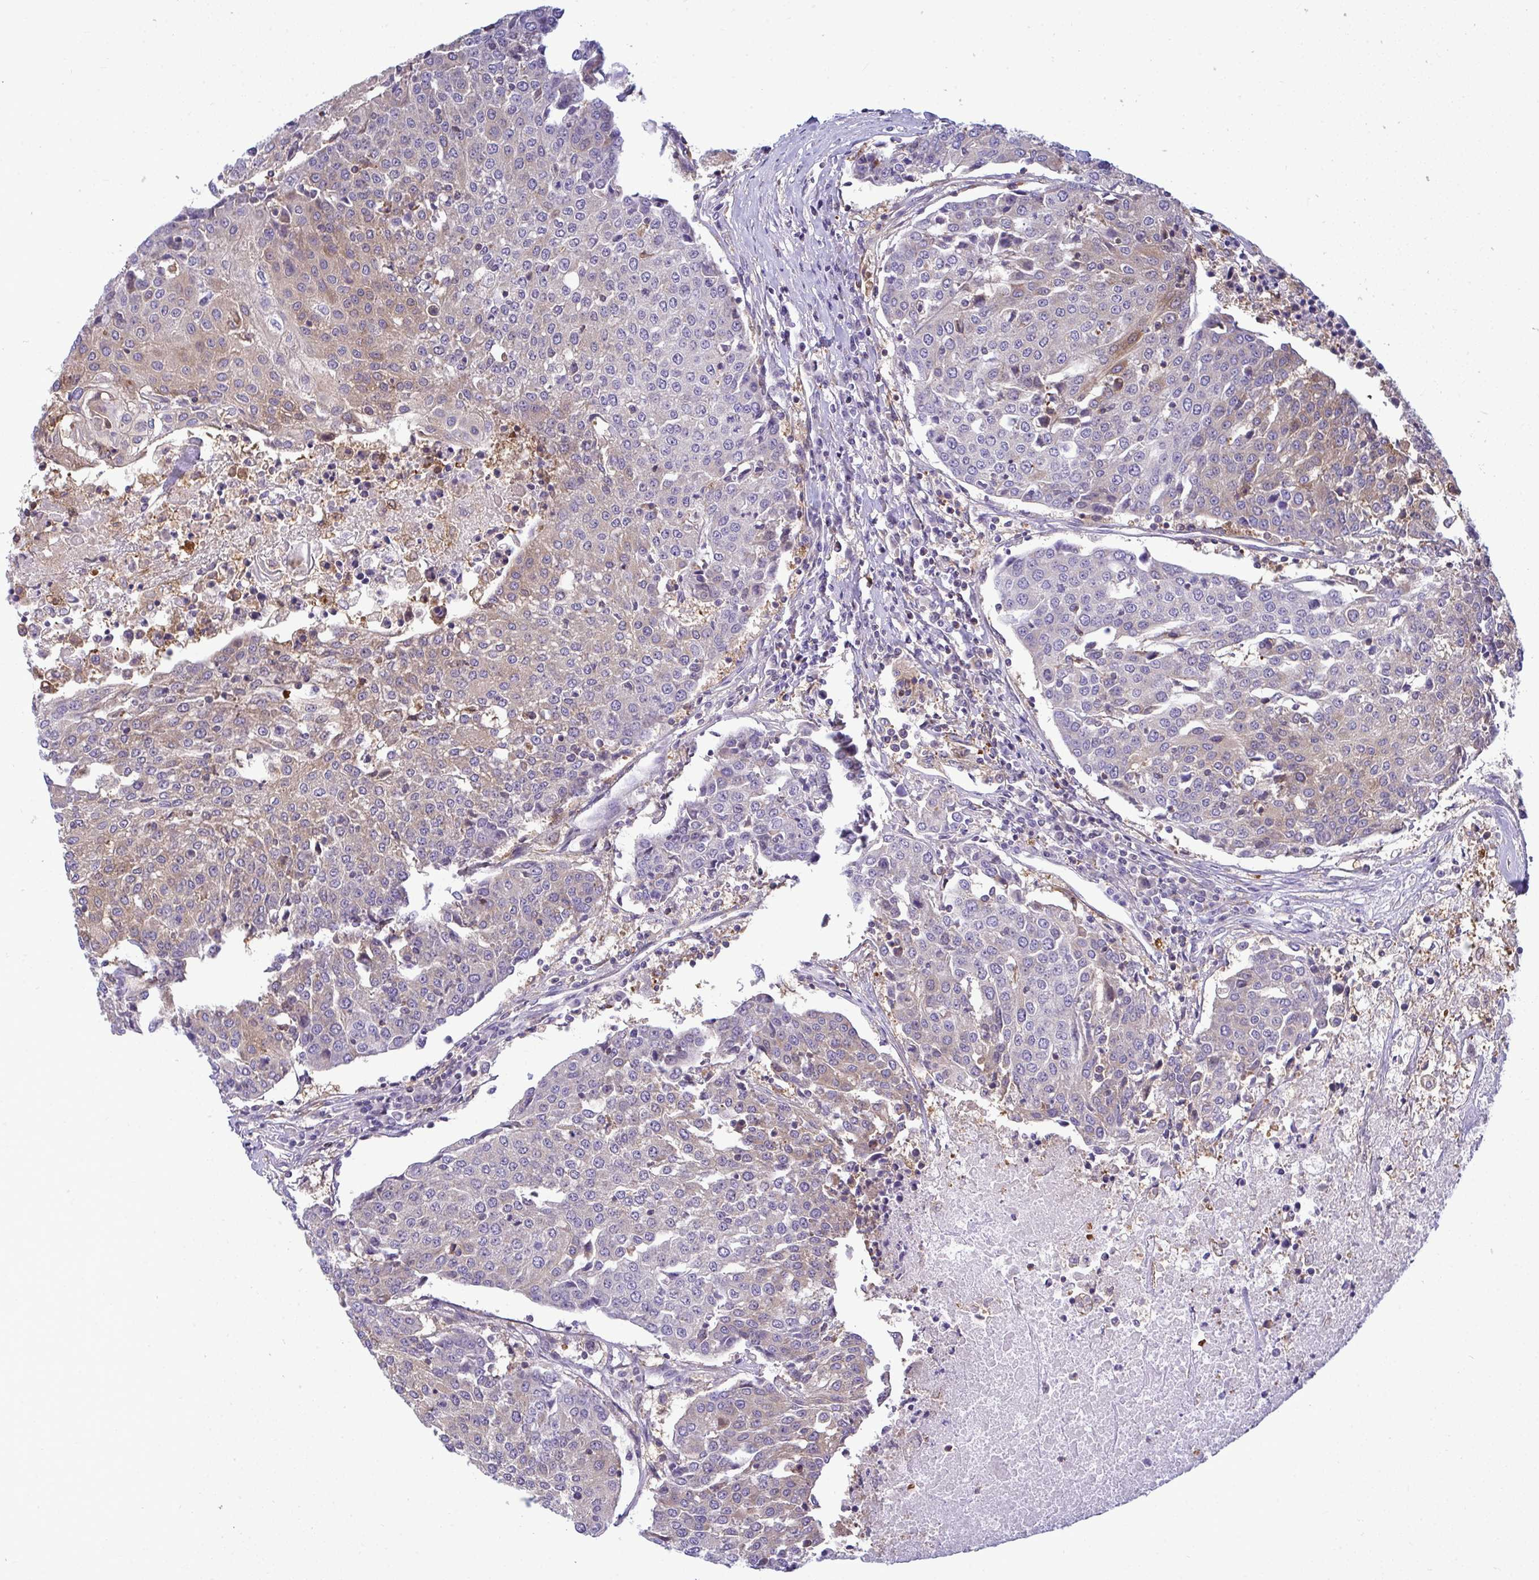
{"staining": {"intensity": "weak", "quantity": "25%-75%", "location": "cytoplasmic/membranous"}, "tissue": "urothelial cancer", "cell_type": "Tumor cells", "image_type": "cancer", "snomed": [{"axis": "morphology", "description": "Urothelial carcinoma, High grade"}, {"axis": "topography", "description": "Urinary bladder"}], "caption": "Brown immunohistochemical staining in high-grade urothelial carcinoma demonstrates weak cytoplasmic/membranous expression in about 25%-75% of tumor cells.", "gene": "SLC30A6", "patient": {"sex": "female", "age": 85}}